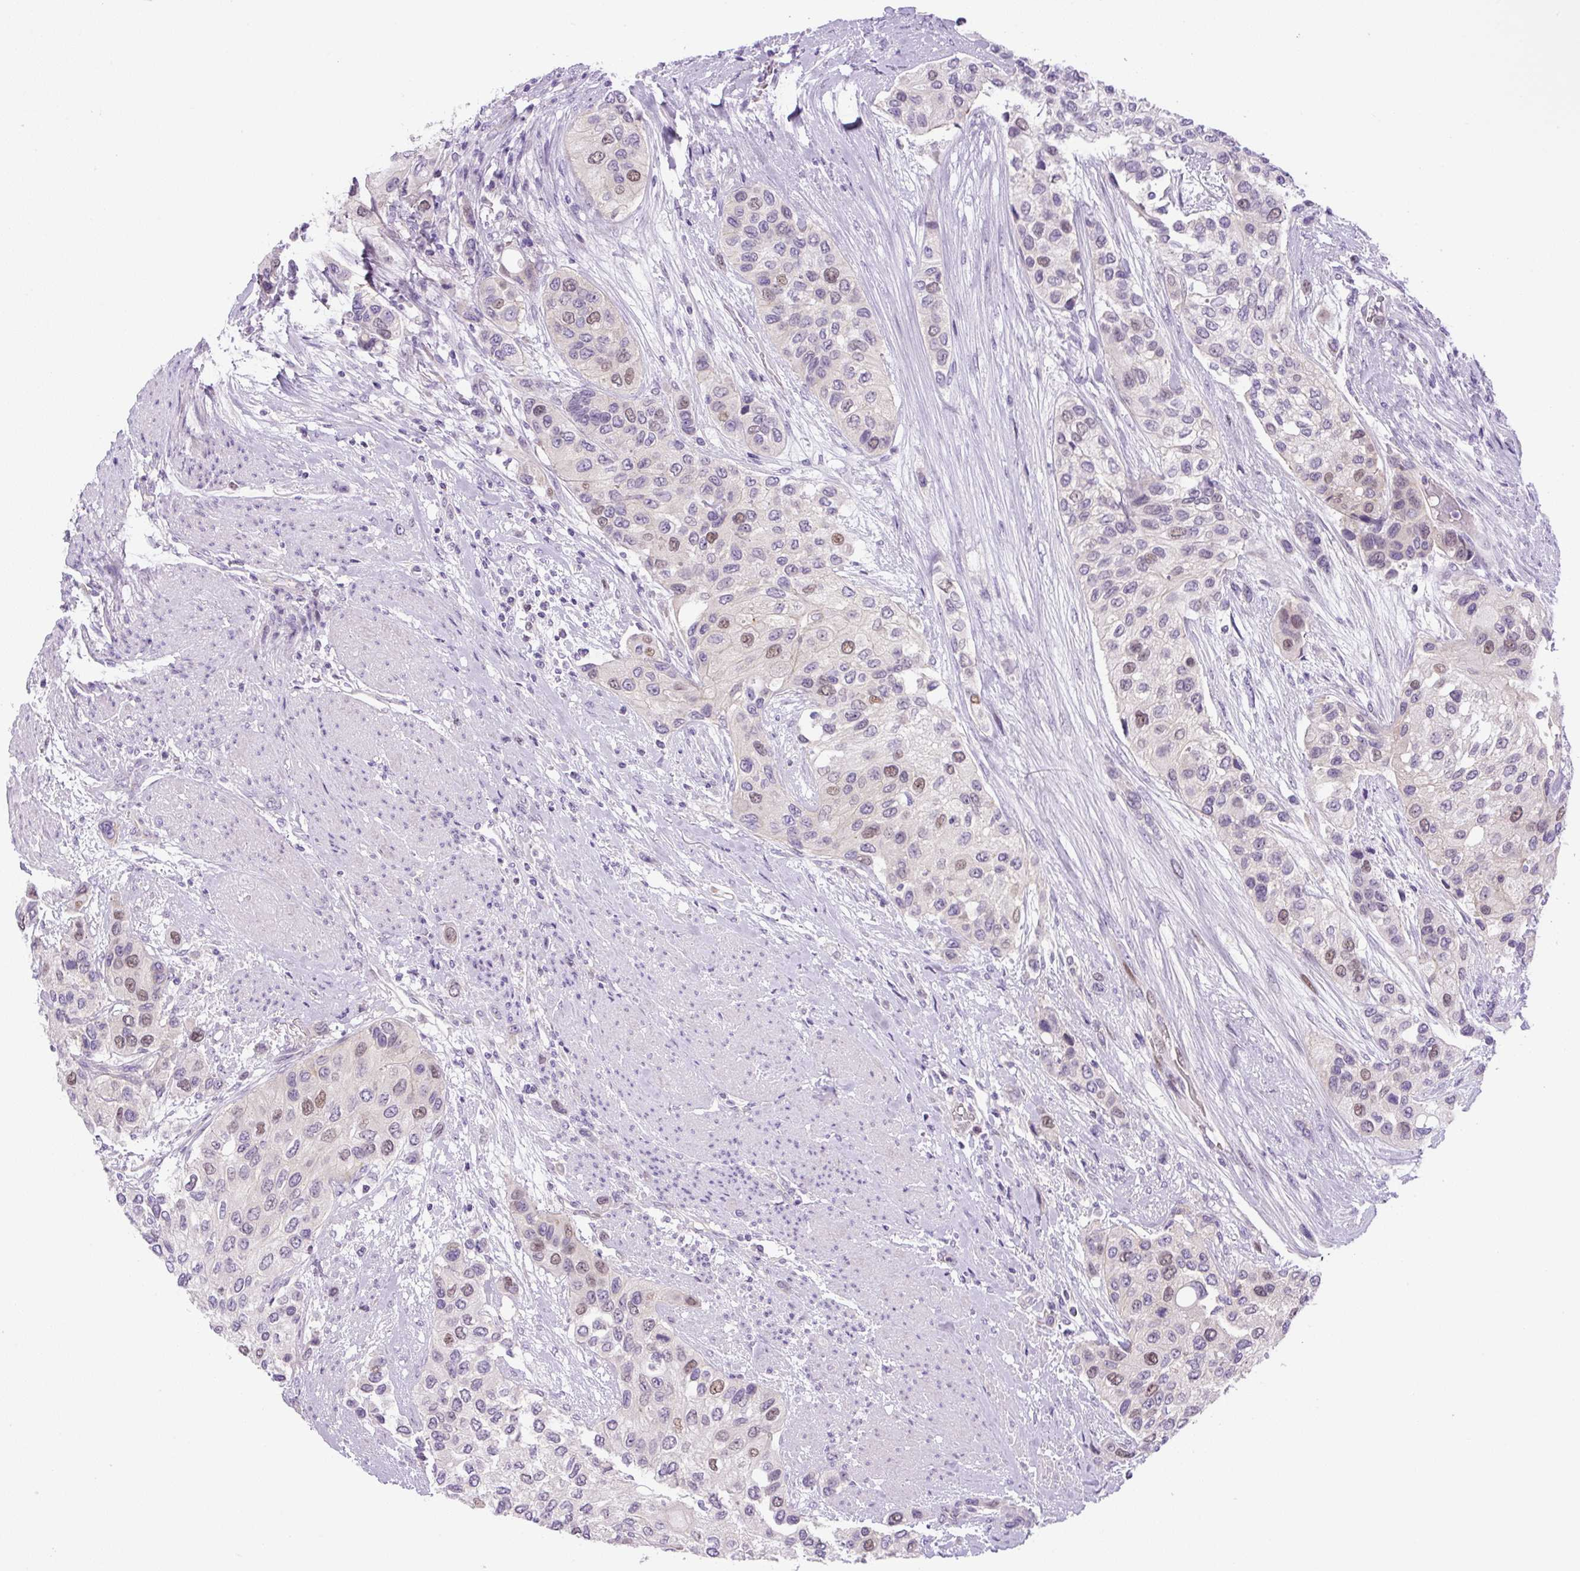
{"staining": {"intensity": "weak", "quantity": "25%-75%", "location": "nuclear"}, "tissue": "urothelial cancer", "cell_type": "Tumor cells", "image_type": "cancer", "snomed": [{"axis": "morphology", "description": "Normal tissue, NOS"}, {"axis": "morphology", "description": "Urothelial carcinoma, High grade"}, {"axis": "topography", "description": "Vascular tissue"}, {"axis": "topography", "description": "Urinary bladder"}], "caption": "High-grade urothelial carcinoma stained for a protein demonstrates weak nuclear positivity in tumor cells. (DAB = brown stain, brightfield microscopy at high magnification).", "gene": "ADAMTS19", "patient": {"sex": "female", "age": 56}}